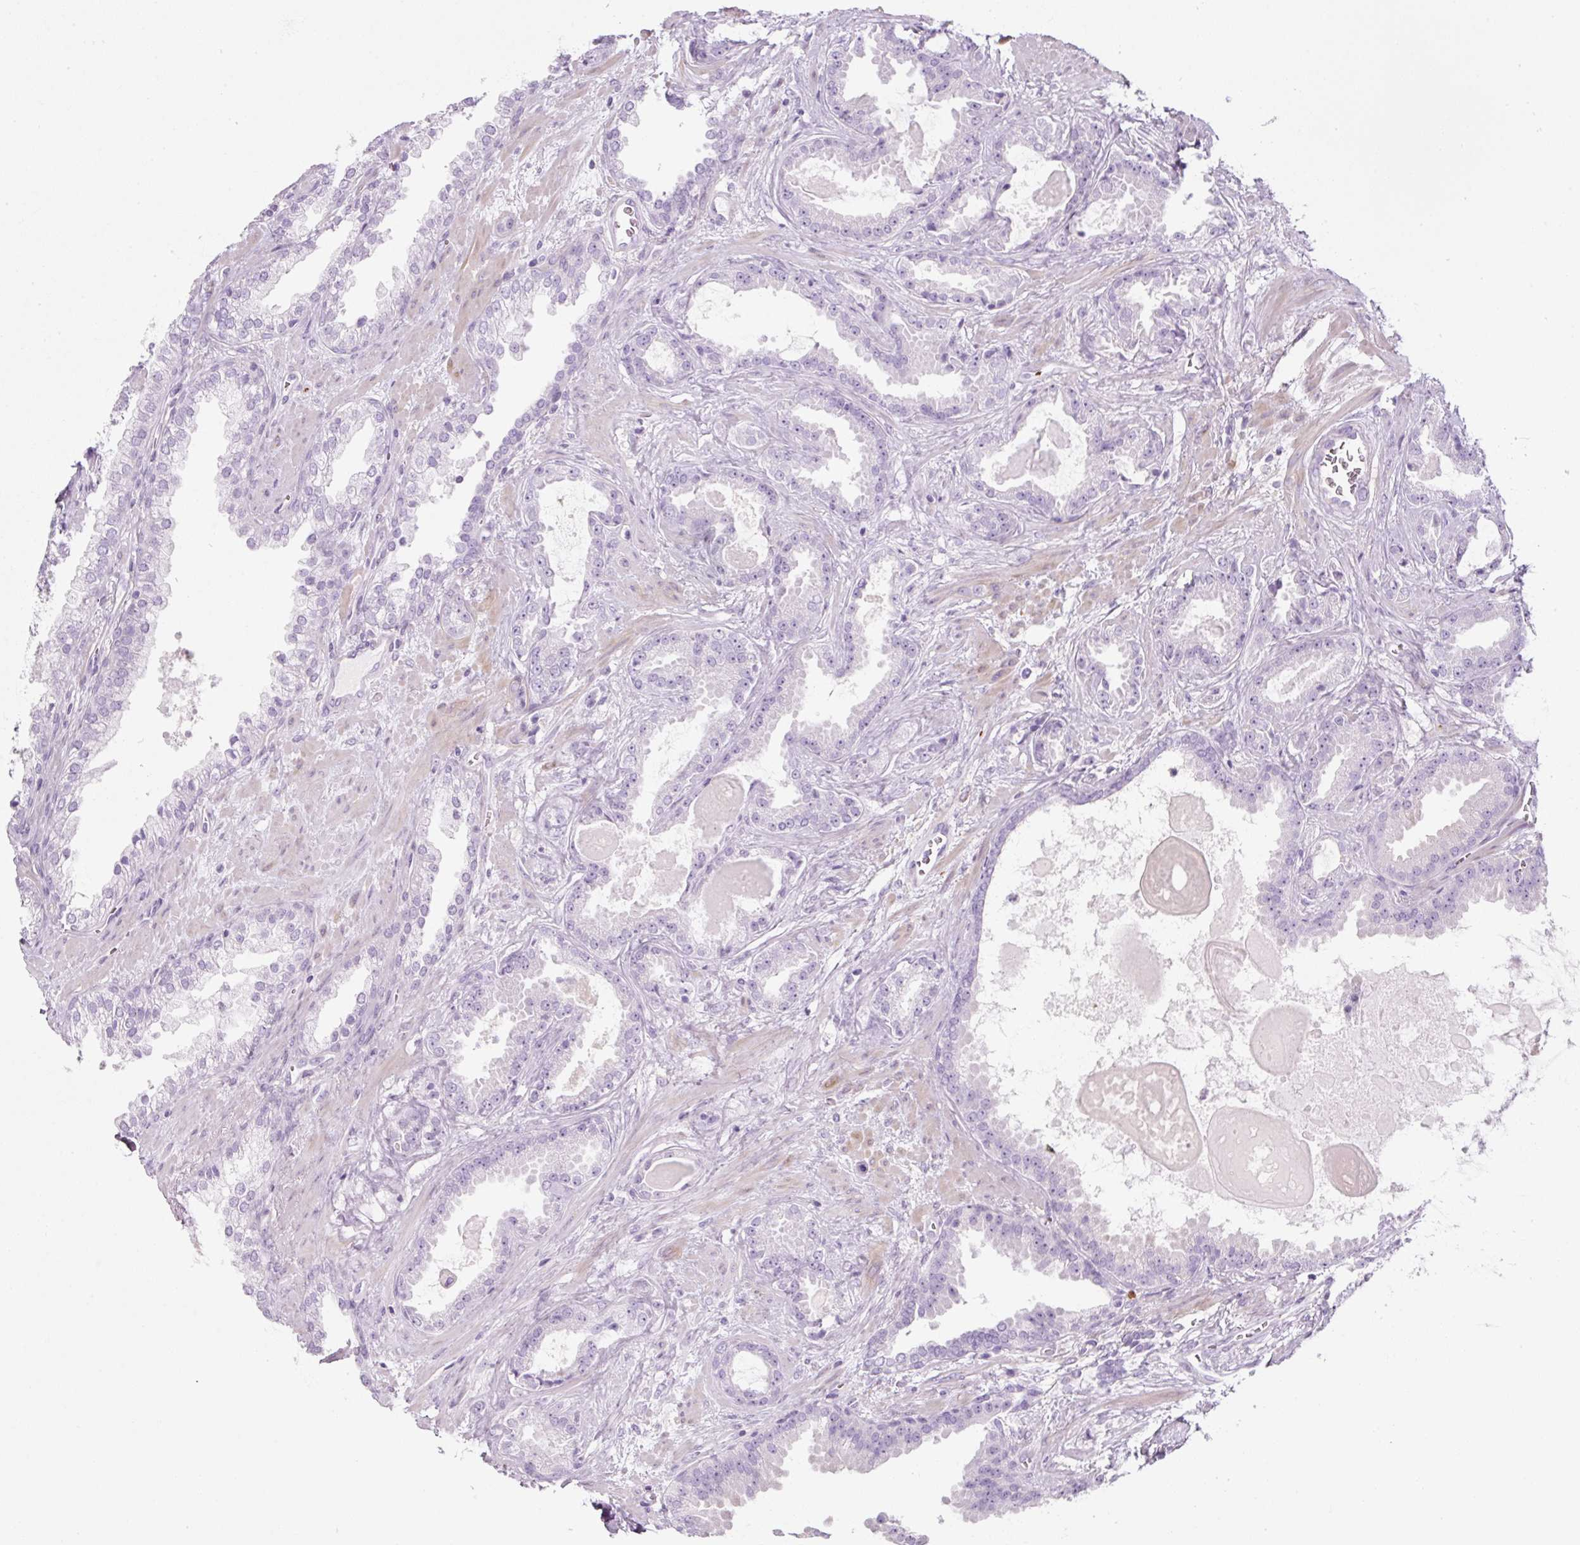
{"staining": {"intensity": "negative", "quantity": "none", "location": "none"}, "tissue": "prostate cancer", "cell_type": "Tumor cells", "image_type": "cancer", "snomed": [{"axis": "morphology", "description": "Adenocarcinoma, Low grade"}, {"axis": "topography", "description": "Prostate"}], "caption": "A photomicrograph of prostate cancer stained for a protein displays no brown staining in tumor cells.", "gene": "PF4V1", "patient": {"sex": "male", "age": 62}}